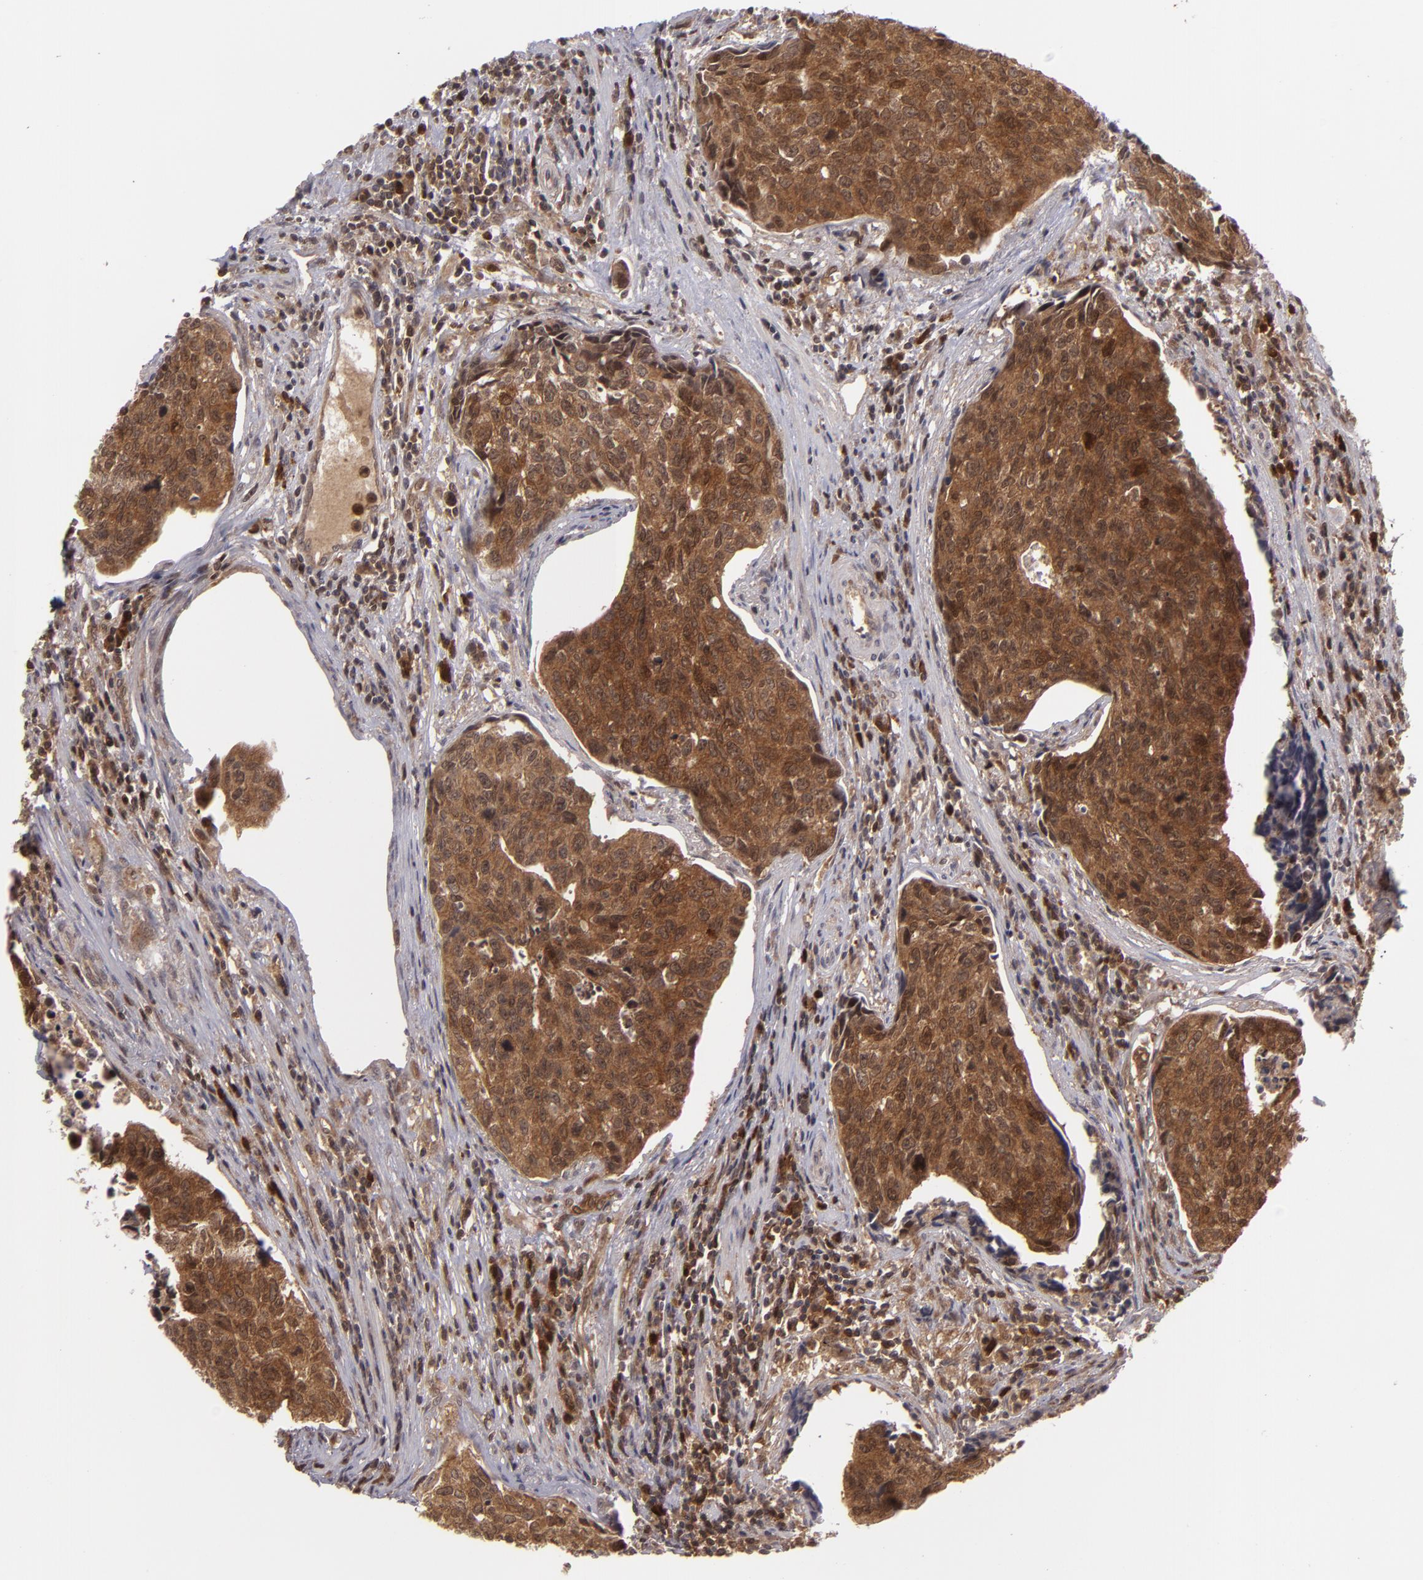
{"staining": {"intensity": "strong", "quantity": ">75%", "location": "cytoplasmic/membranous"}, "tissue": "urothelial cancer", "cell_type": "Tumor cells", "image_type": "cancer", "snomed": [{"axis": "morphology", "description": "Urothelial carcinoma, High grade"}, {"axis": "topography", "description": "Urinary bladder"}], "caption": "Protein staining displays strong cytoplasmic/membranous staining in approximately >75% of tumor cells in urothelial carcinoma (high-grade).", "gene": "ZBTB33", "patient": {"sex": "male", "age": 81}}